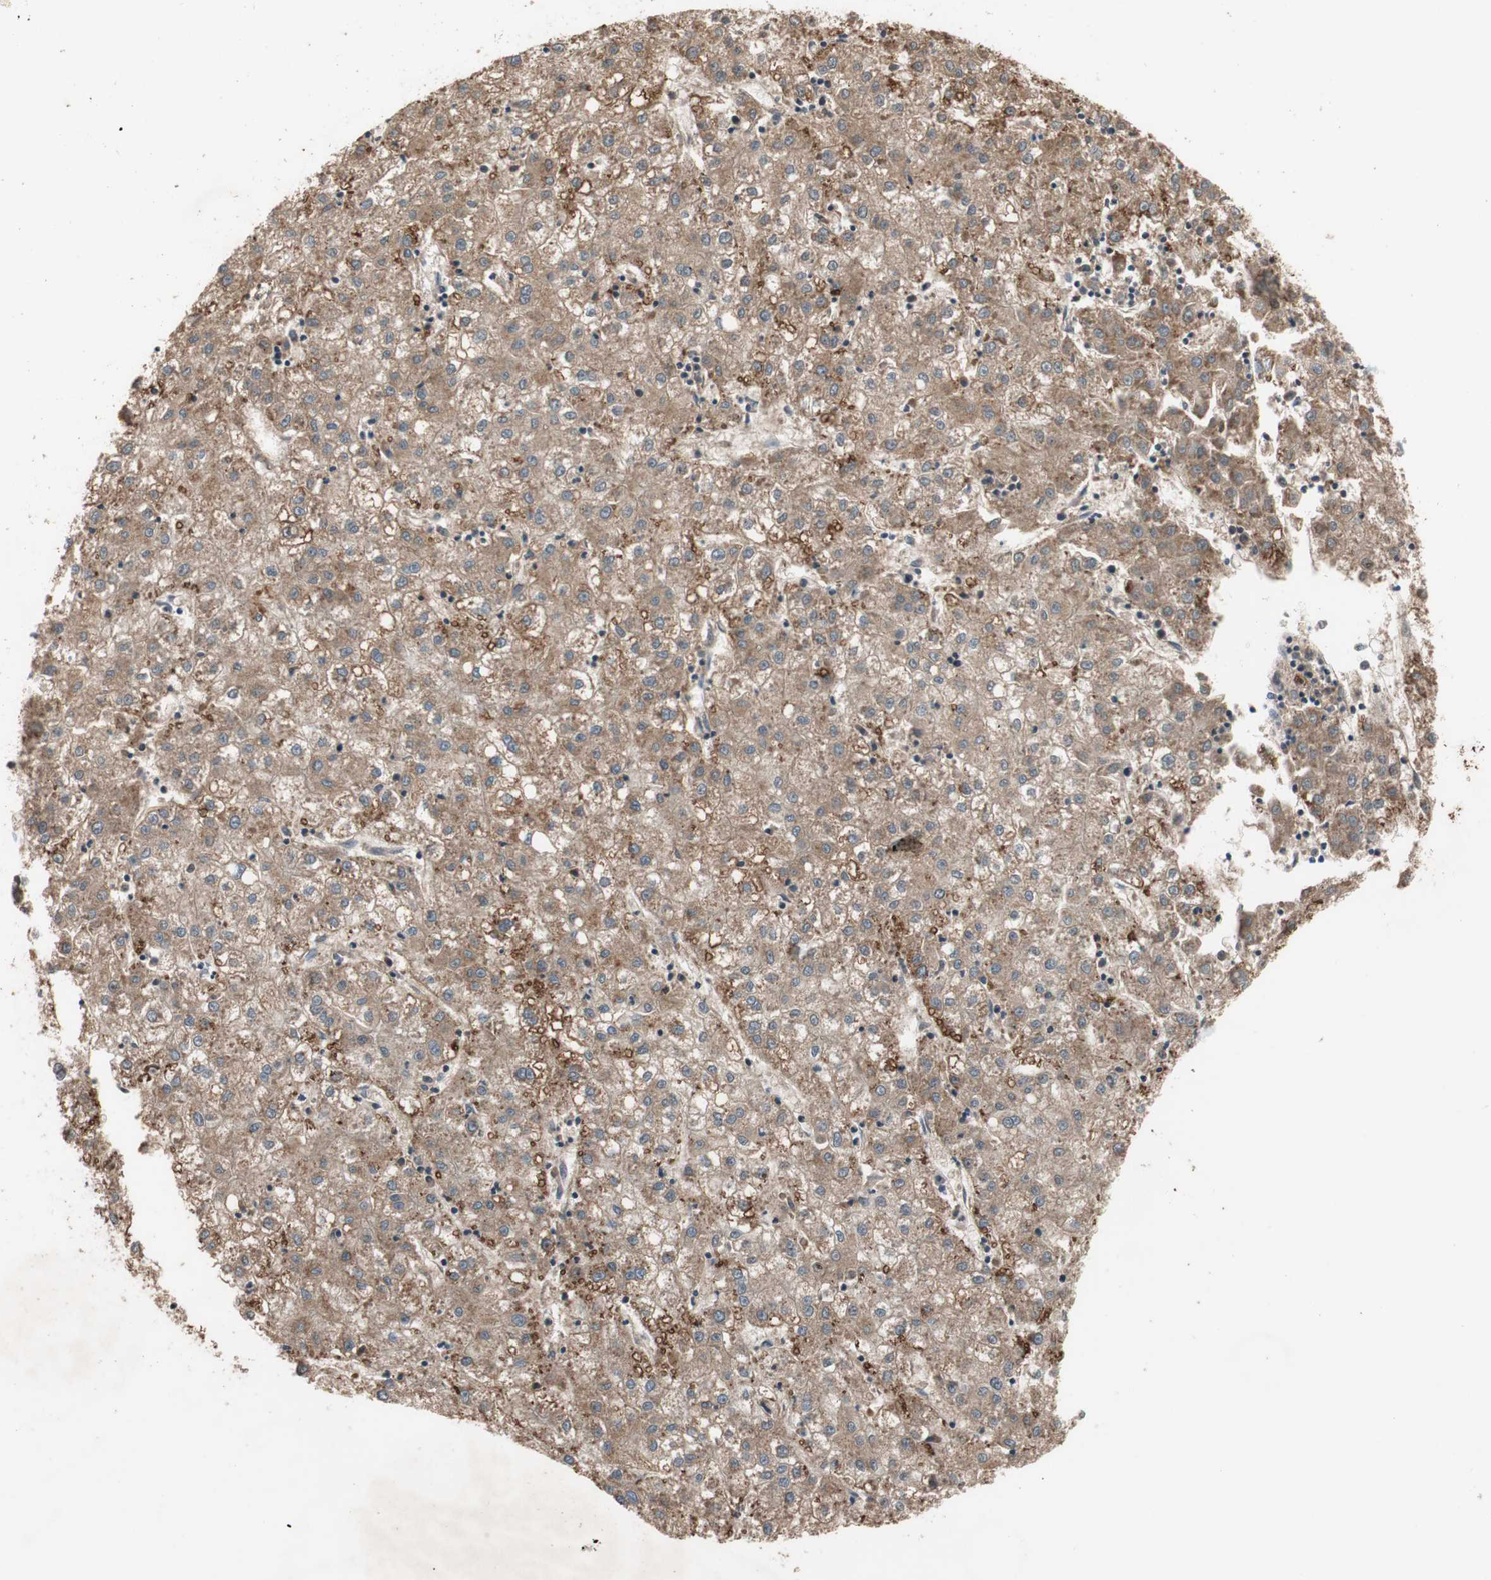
{"staining": {"intensity": "moderate", "quantity": ">75%", "location": "cytoplasmic/membranous"}, "tissue": "liver cancer", "cell_type": "Tumor cells", "image_type": "cancer", "snomed": [{"axis": "morphology", "description": "Carcinoma, Hepatocellular, NOS"}, {"axis": "topography", "description": "Liver"}], "caption": "The histopathology image reveals a brown stain indicating the presence of a protein in the cytoplasmic/membranous of tumor cells in liver cancer.", "gene": "TMEM230", "patient": {"sex": "male", "age": 72}}